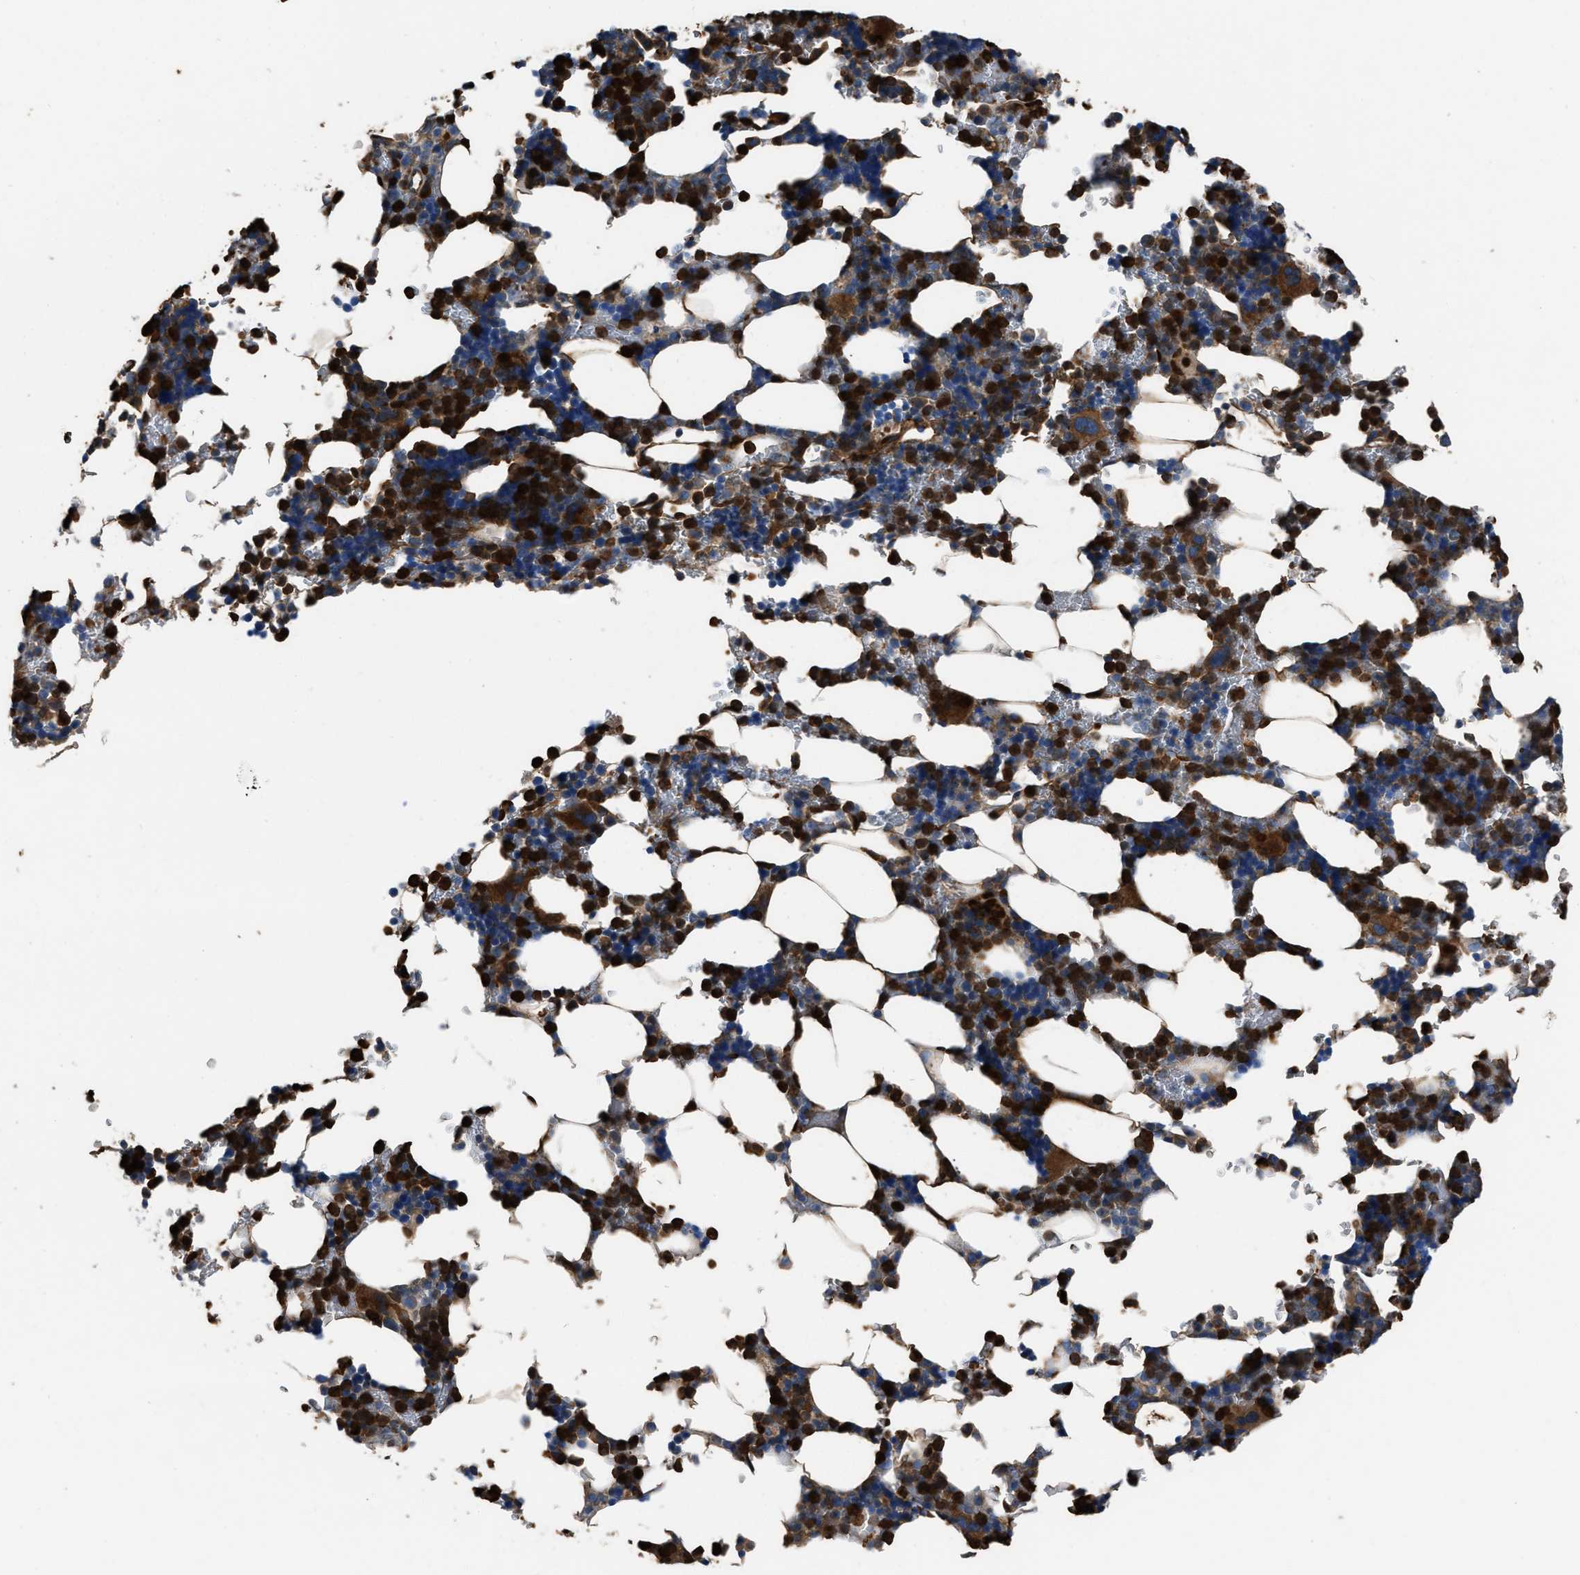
{"staining": {"intensity": "strong", "quantity": ">75%", "location": "cytoplasmic/membranous"}, "tissue": "bone marrow", "cell_type": "Hematopoietic cells", "image_type": "normal", "snomed": [{"axis": "morphology", "description": "Normal tissue, NOS"}, {"axis": "topography", "description": "Bone marrow"}], "caption": "Protein staining of normal bone marrow reveals strong cytoplasmic/membranous expression in approximately >75% of hematopoietic cells.", "gene": "ANGPT1", "patient": {"sex": "female", "age": 81}}